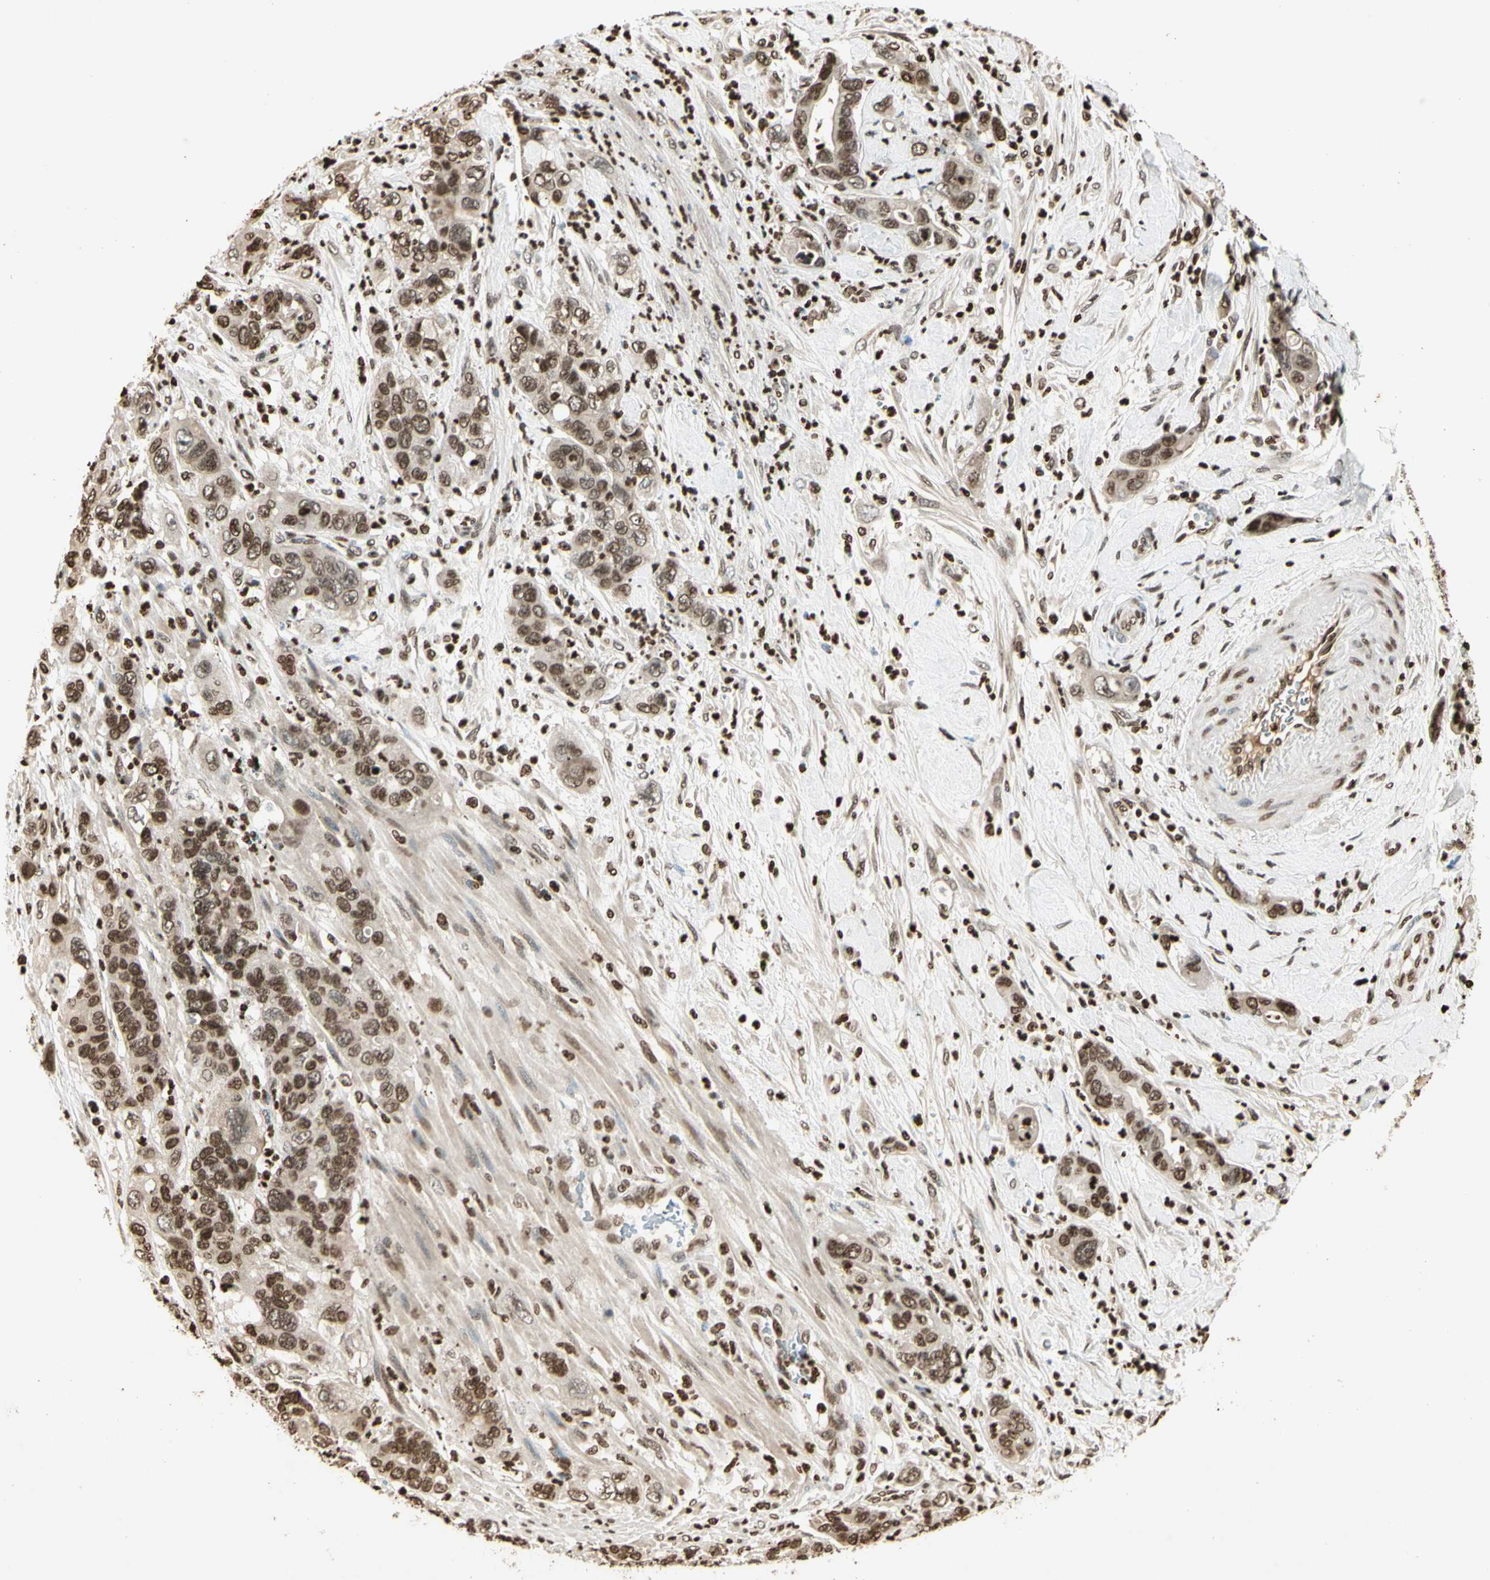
{"staining": {"intensity": "strong", "quantity": "25%-75%", "location": "nuclear"}, "tissue": "pancreatic cancer", "cell_type": "Tumor cells", "image_type": "cancer", "snomed": [{"axis": "morphology", "description": "Adenocarcinoma, NOS"}, {"axis": "topography", "description": "Pancreas"}], "caption": "Strong nuclear protein staining is appreciated in approximately 25%-75% of tumor cells in pancreatic cancer.", "gene": "RORA", "patient": {"sex": "female", "age": 71}}